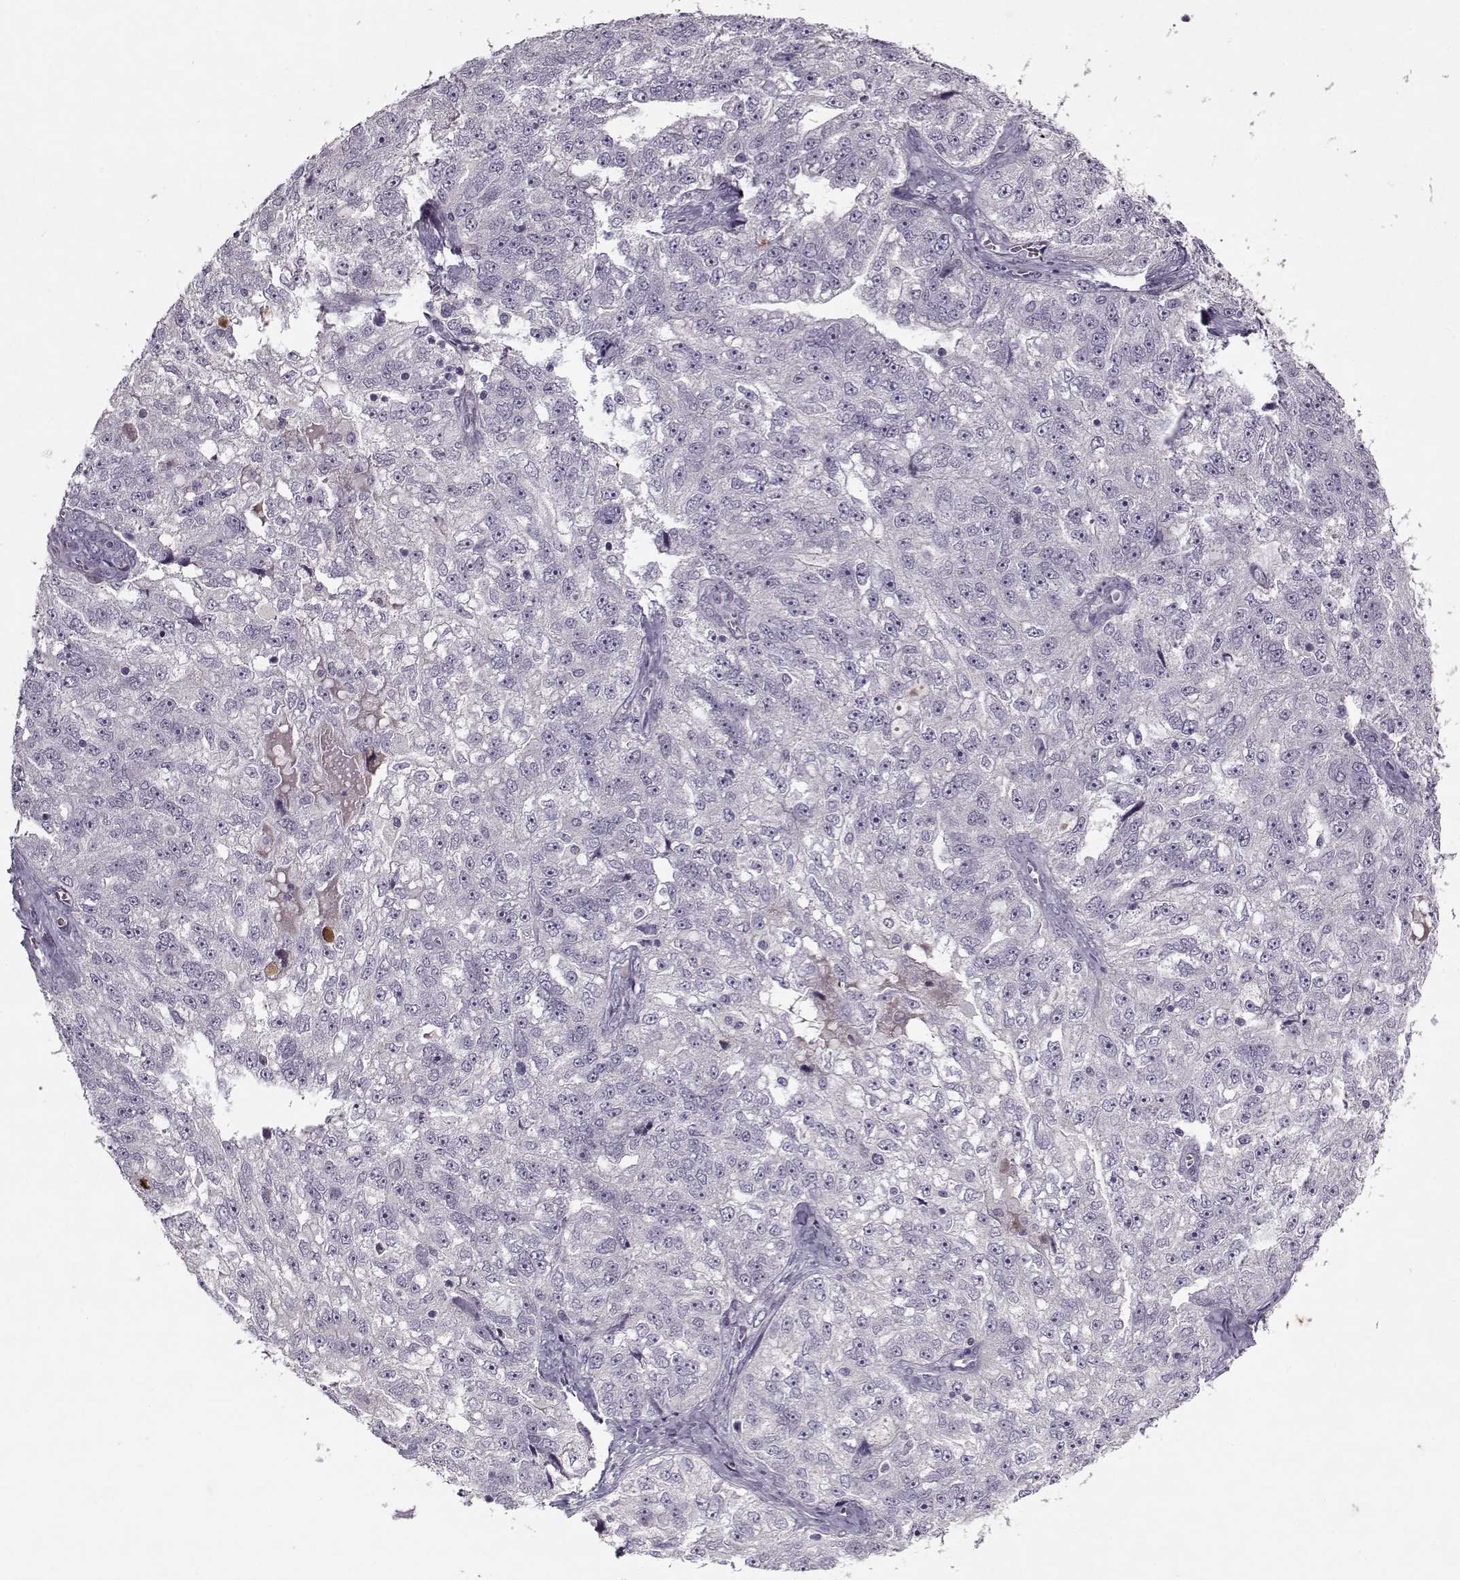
{"staining": {"intensity": "negative", "quantity": "none", "location": "none"}, "tissue": "ovarian cancer", "cell_type": "Tumor cells", "image_type": "cancer", "snomed": [{"axis": "morphology", "description": "Cystadenocarcinoma, serous, NOS"}, {"axis": "topography", "description": "Ovary"}], "caption": "A photomicrograph of human serous cystadenocarcinoma (ovarian) is negative for staining in tumor cells. (DAB immunohistochemistry (IHC) visualized using brightfield microscopy, high magnification).", "gene": "KRT9", "patient": {"sex": "female", "age": 51}}